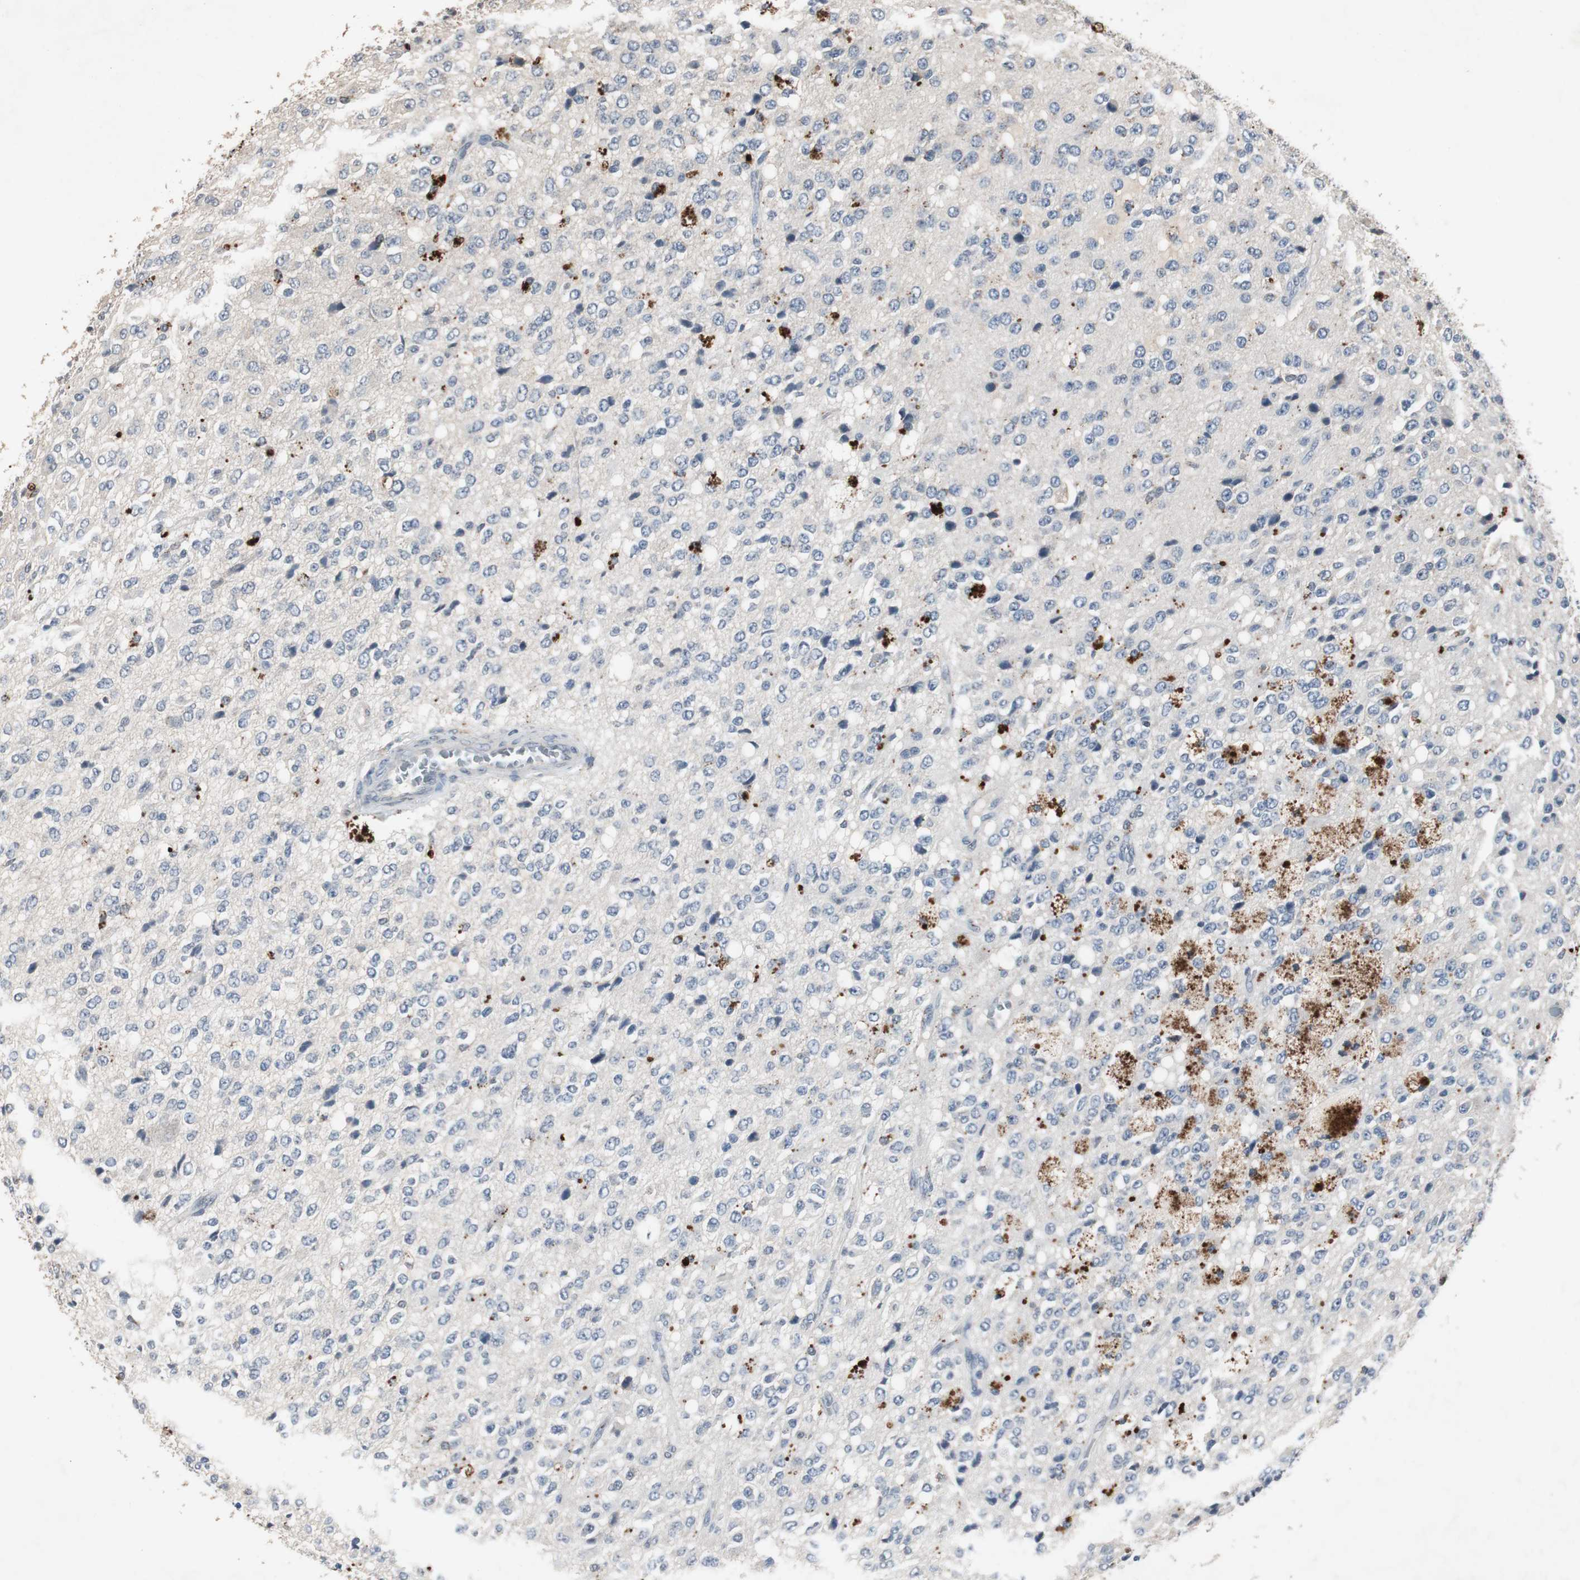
{"staining": {"intensity": "negative", "quantity": "none", "location": "none"}, "tissue": "glioma", "cell_type": "Tumor cells", "image_type": "cancer", "snomed": [{"axis": "morphology", "description": "Glioma, malignant, High grade"}, {"axis": "topography", "description": "pancreas cauda"}], "caption": "A high-resolution image shows IHC staining of glioma, which exhibits no significant positivity in tumor cells.", "gene": "ADNP2", "patient": {"sex": "male", "age": 60}}